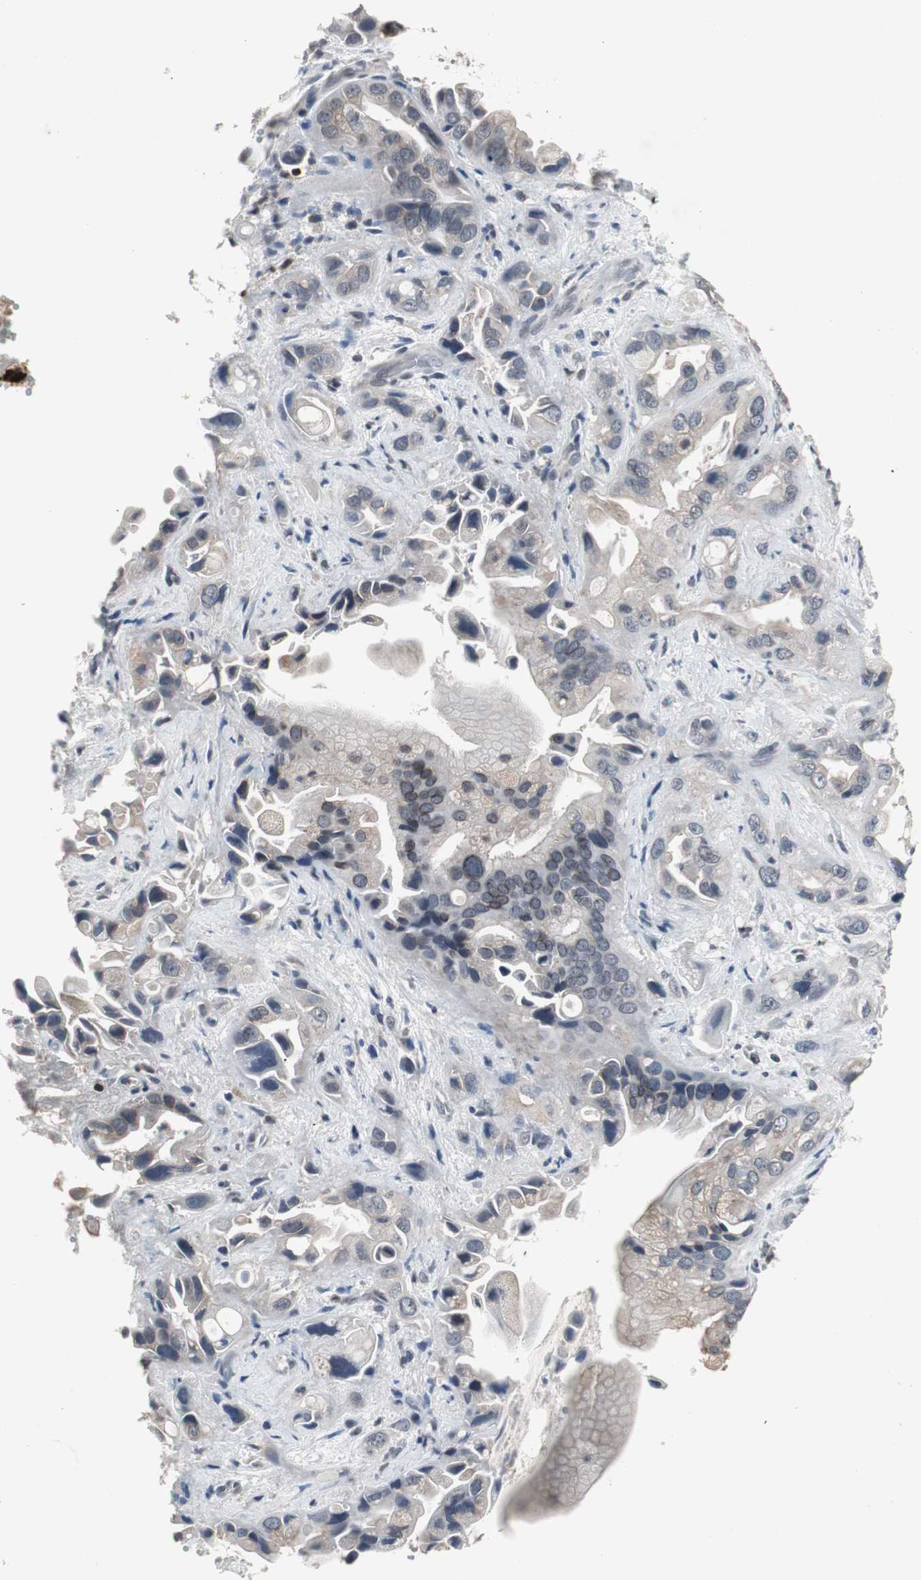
{"staining": {"intensity": "weak", "quantity": "<25%", "location": "cytoplasmic/membranous"}, "tissue": "pancreatic cancer", "cell_type": "Tumor cells", "image_type": "cancer", "snomed": [{"axis": "morphology", "description": "Adenocarcinoma, NOS"}, {"axis": "topography", "description": "Pancreas"}], "caption": "This is a histopathology image of immunohistochemistry (IHC) staining of pancreatic cancer, which shows no expression in tumor cells.", "gene": "ZNF396", "patient": {"sex": "female", "age": 77}}